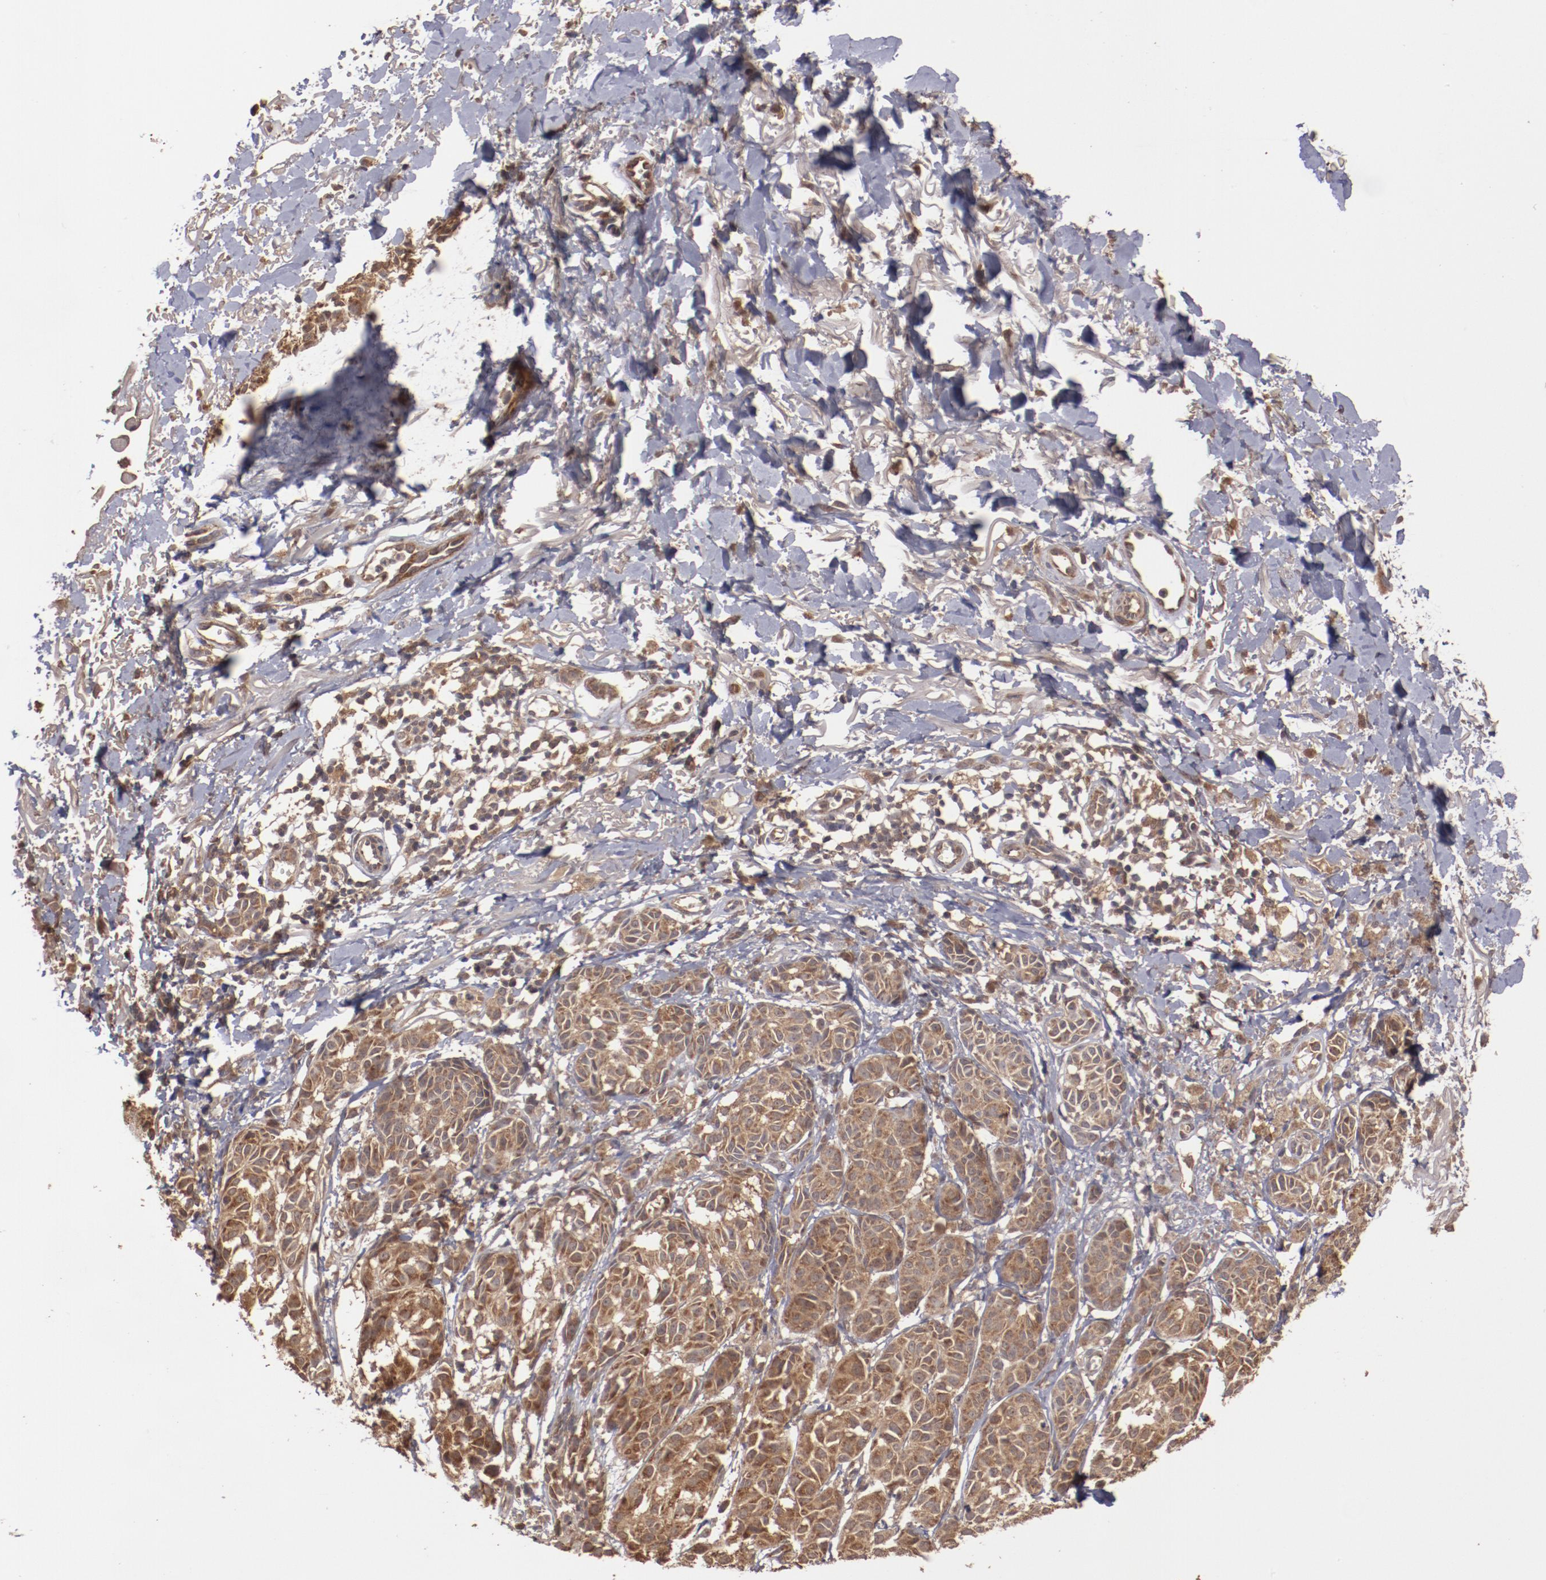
{"staining": {"intensity": "strong", "quantity": ">75%", "location": "cytoplasmic/membranous"}, "tissue": "melanoma", "cell_type": "Tumor cells", "image_type": "cancer", "snomed": [{"axis": "morphology", "description": "Malignant melanoma, NOS"}, {"axis": "topography", "description": "Skin"}], "caption": "Melanoma stained with a protein marker demonstrates strong staining in tumor cells.", "gene": "TXNDC16", "patient": {"sex": "male", "age": 76}}